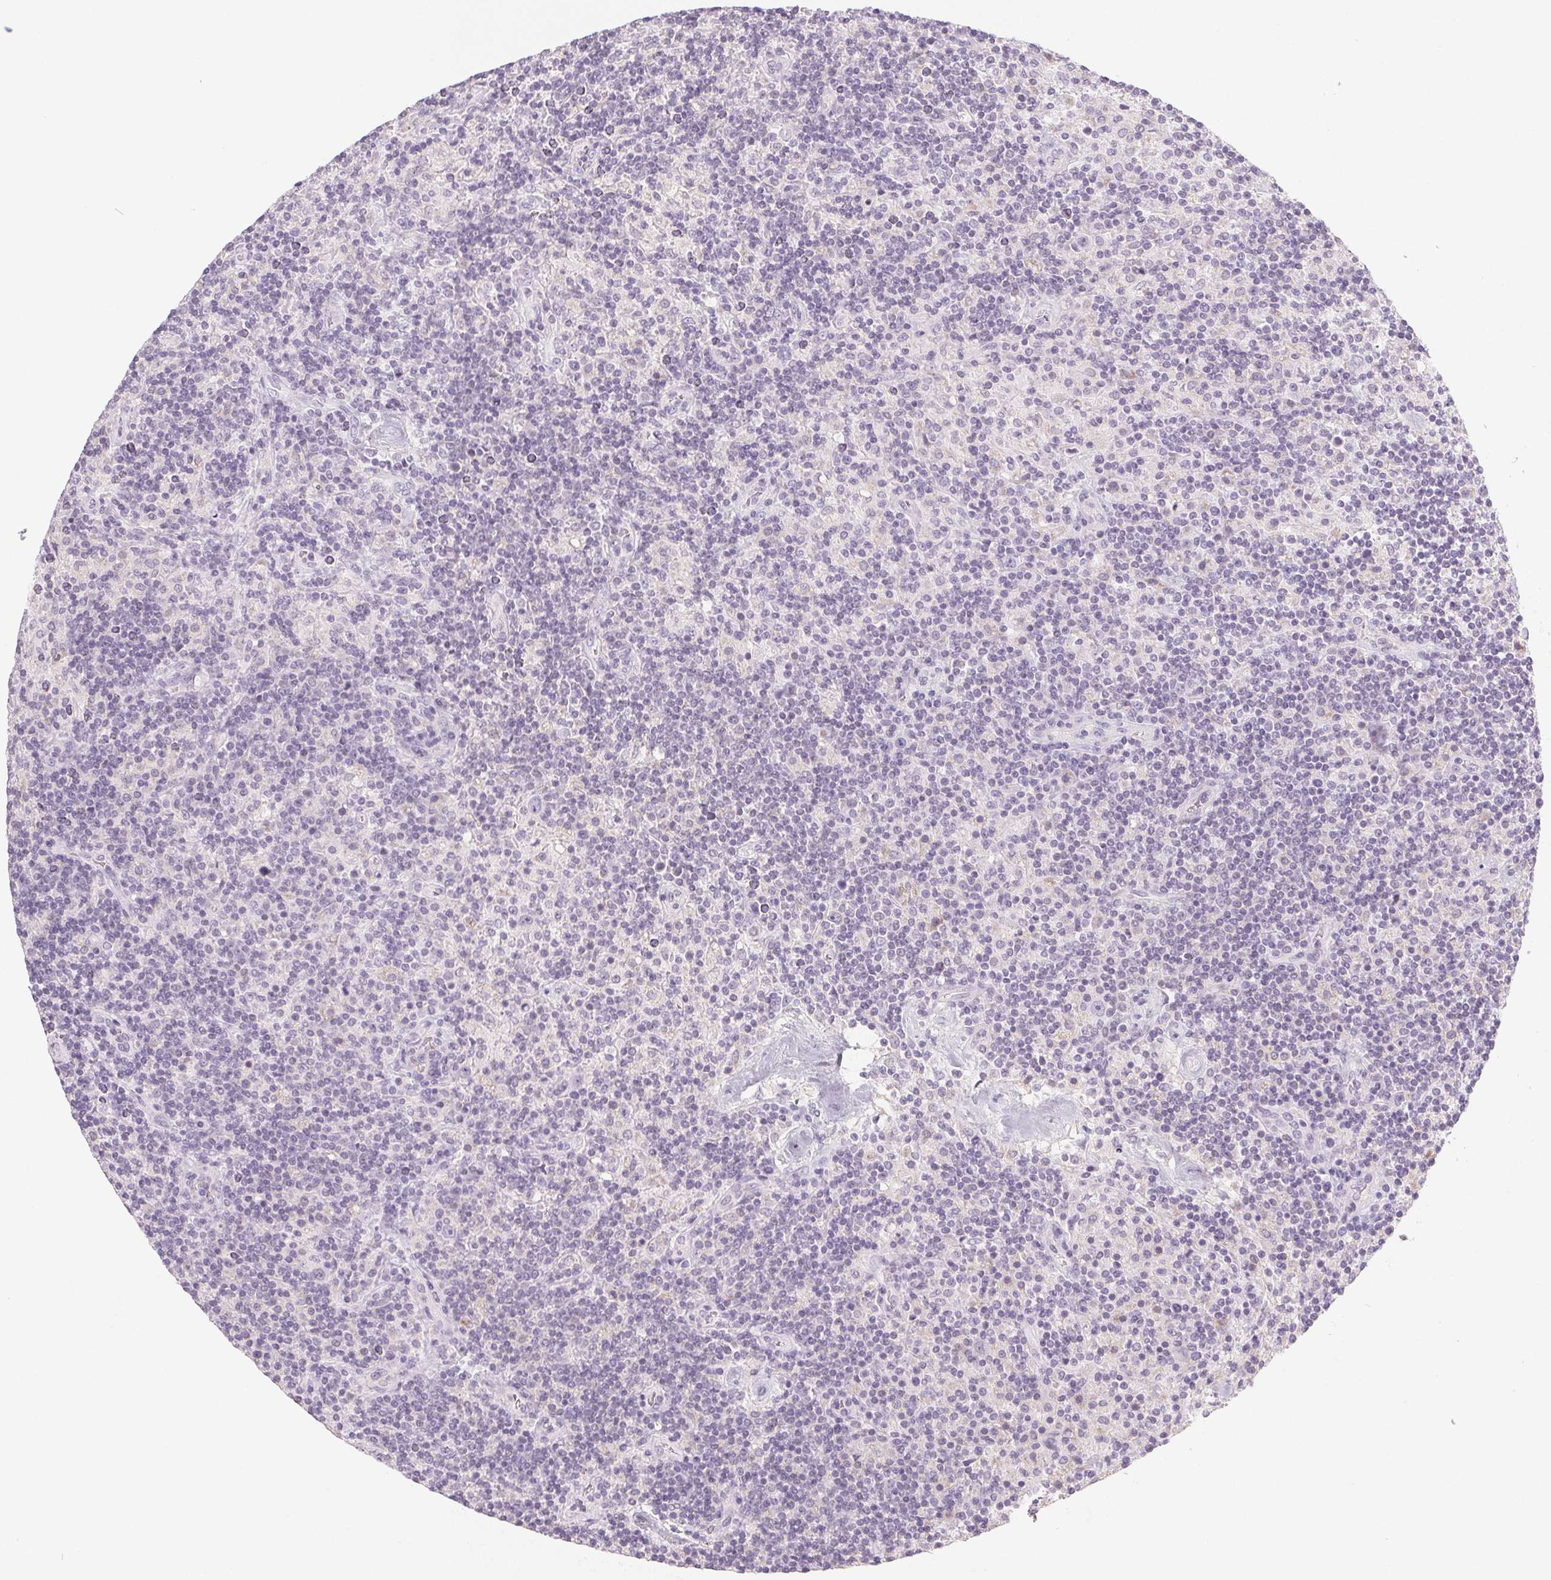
{"staining": {"intensity": "negative", "quantity": "none", "location": "none"}, "tissue": "lymphoma", "cell_type": "Tumor cells", "image_type": "cancer", "snomed": [{"axis": "morphology", "description": "Hodgkin's disease, NOS"}, {"axis": "topography", "description": "Lymph node"}], "caption": "There is no significant positivity in tumor cells of lymphoma.", "gene": "COL7A1", "patient": {"sex": "male", "age": 70}}